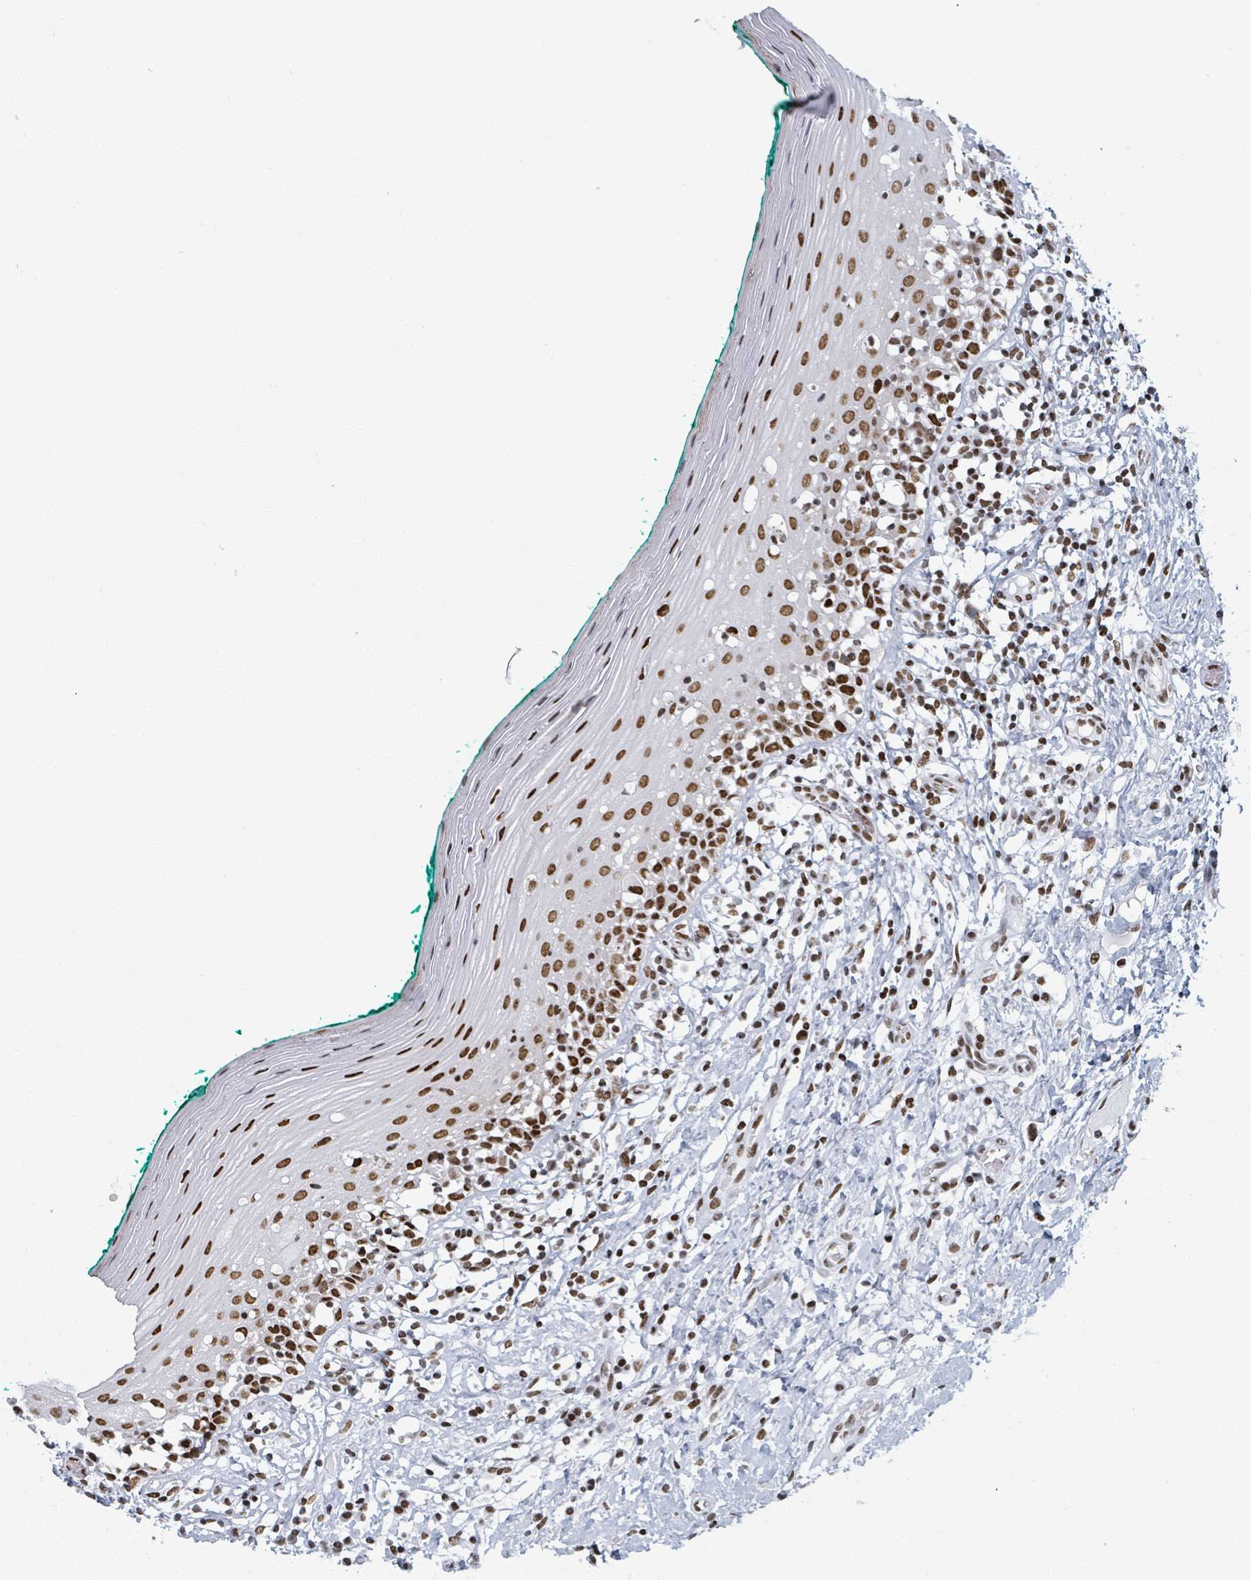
{"staining": {"intensity": "strong", "quantity": ">75%", "location": "nuclear"}, "tissue": "oral mucosa", "cell_type": "Squamous epithelial cells", "image_type": "normal", "snomed": [{"axis": "morphology", "description": "Normal tissue, NOS"}, {"axis": "topography", "description": "Oral tissue"}], "caption": "Strong nuclear positivity for a protein is identified in approximately >75% of squamous epithelial cells of unremarkable oral mucosa using immunohistochemistry.", "gene": "DHX16", "patient": {"sex": "female", "age": 83}}